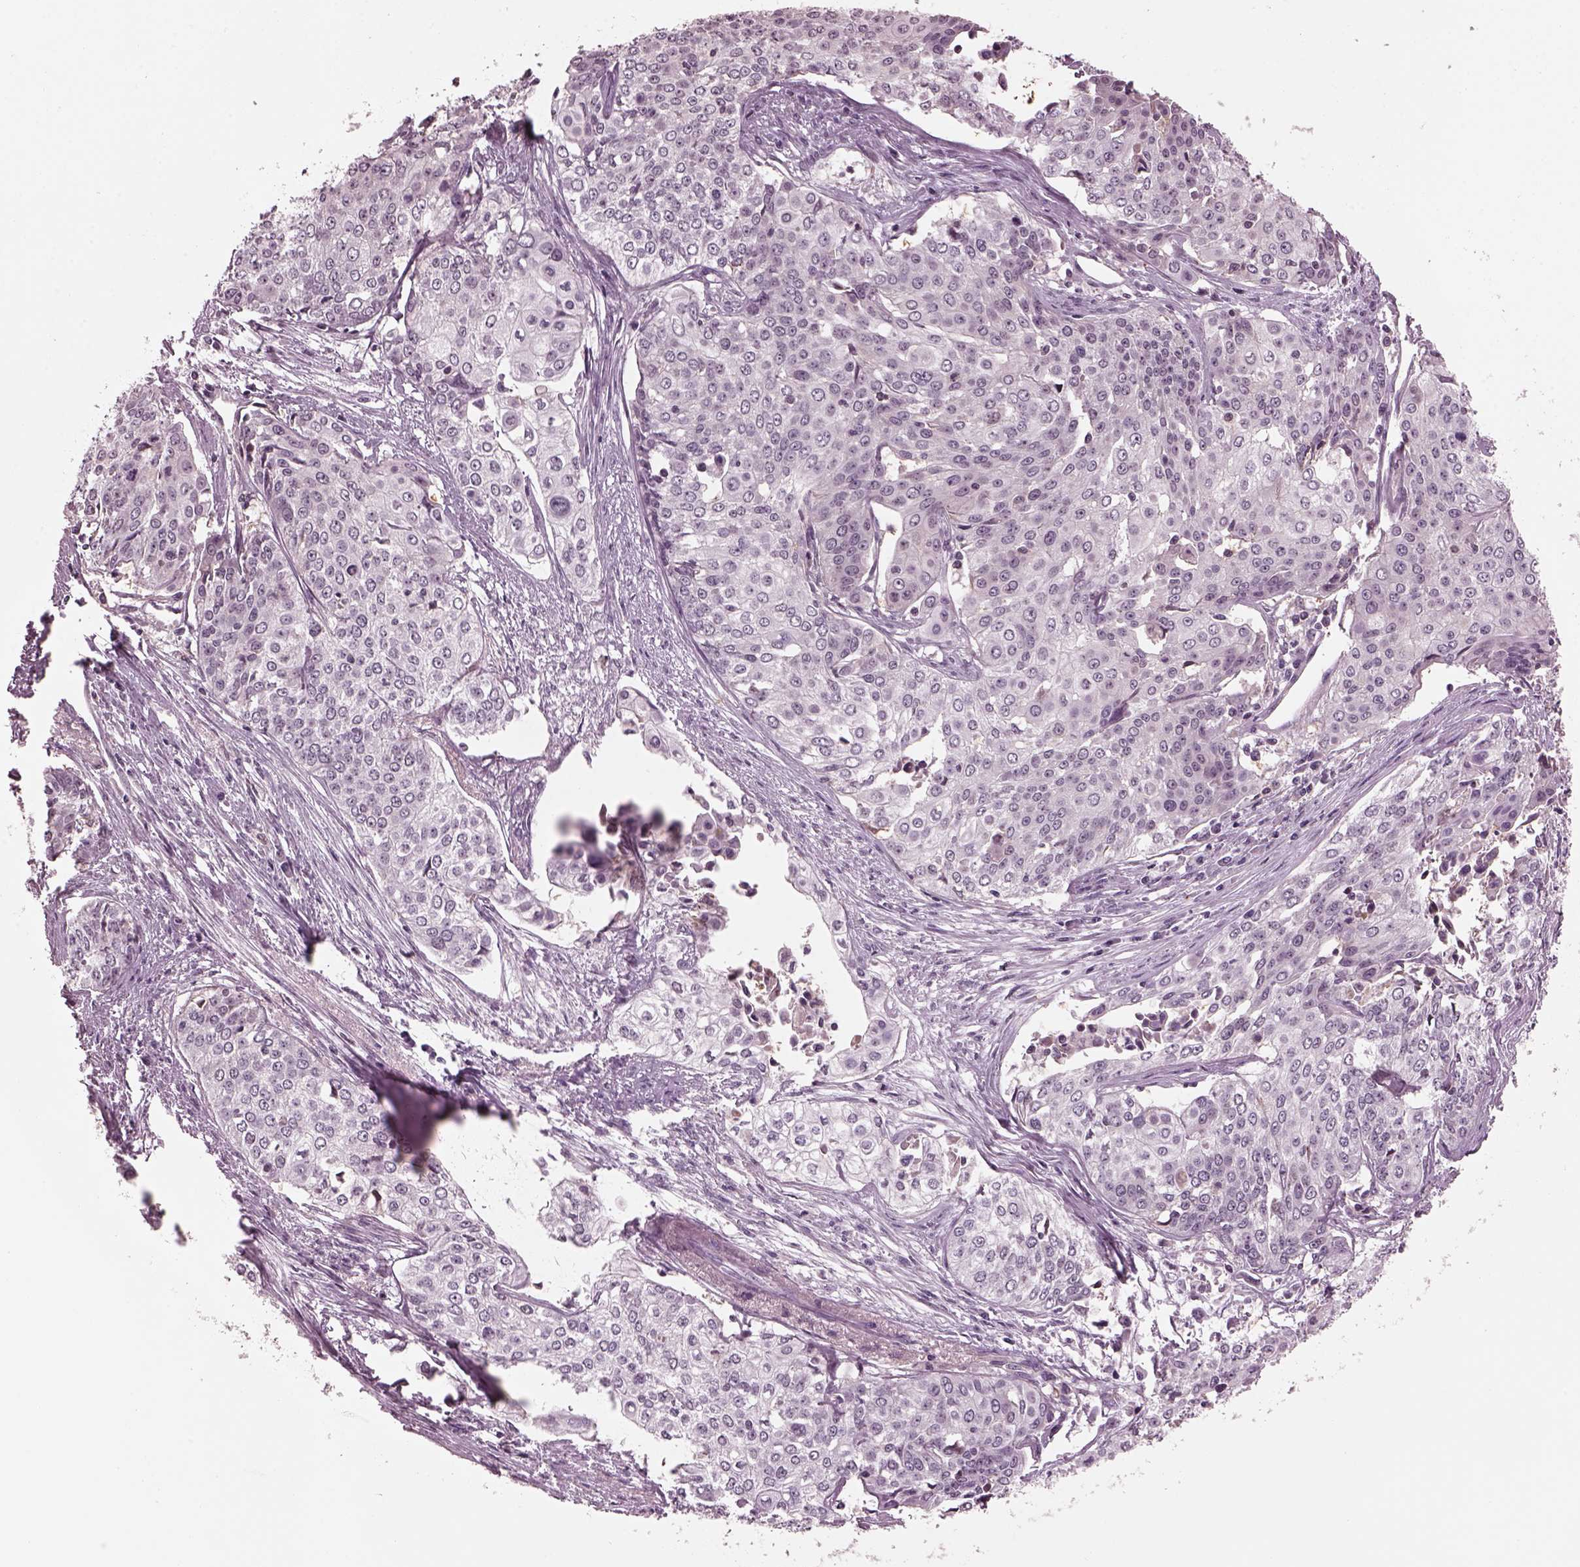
{"staining": {"intensity": "negative", "quantity": "none", "location": "none"}, "tissue": "cervical cancer", "cell_type": "Tumor cells", "image_type": "cancer", "snomed": [{"axis": "morphology", "description": "Squamous cell carcinoma, NOS"}, {"axis": "topography", "description": "Cervix"}], "caption": "Tumor cells are negative for protein expression in human cervical squamous cell carcinoma.", "gene": "SRI", "patient": {"sex": "female", "age": 39}}